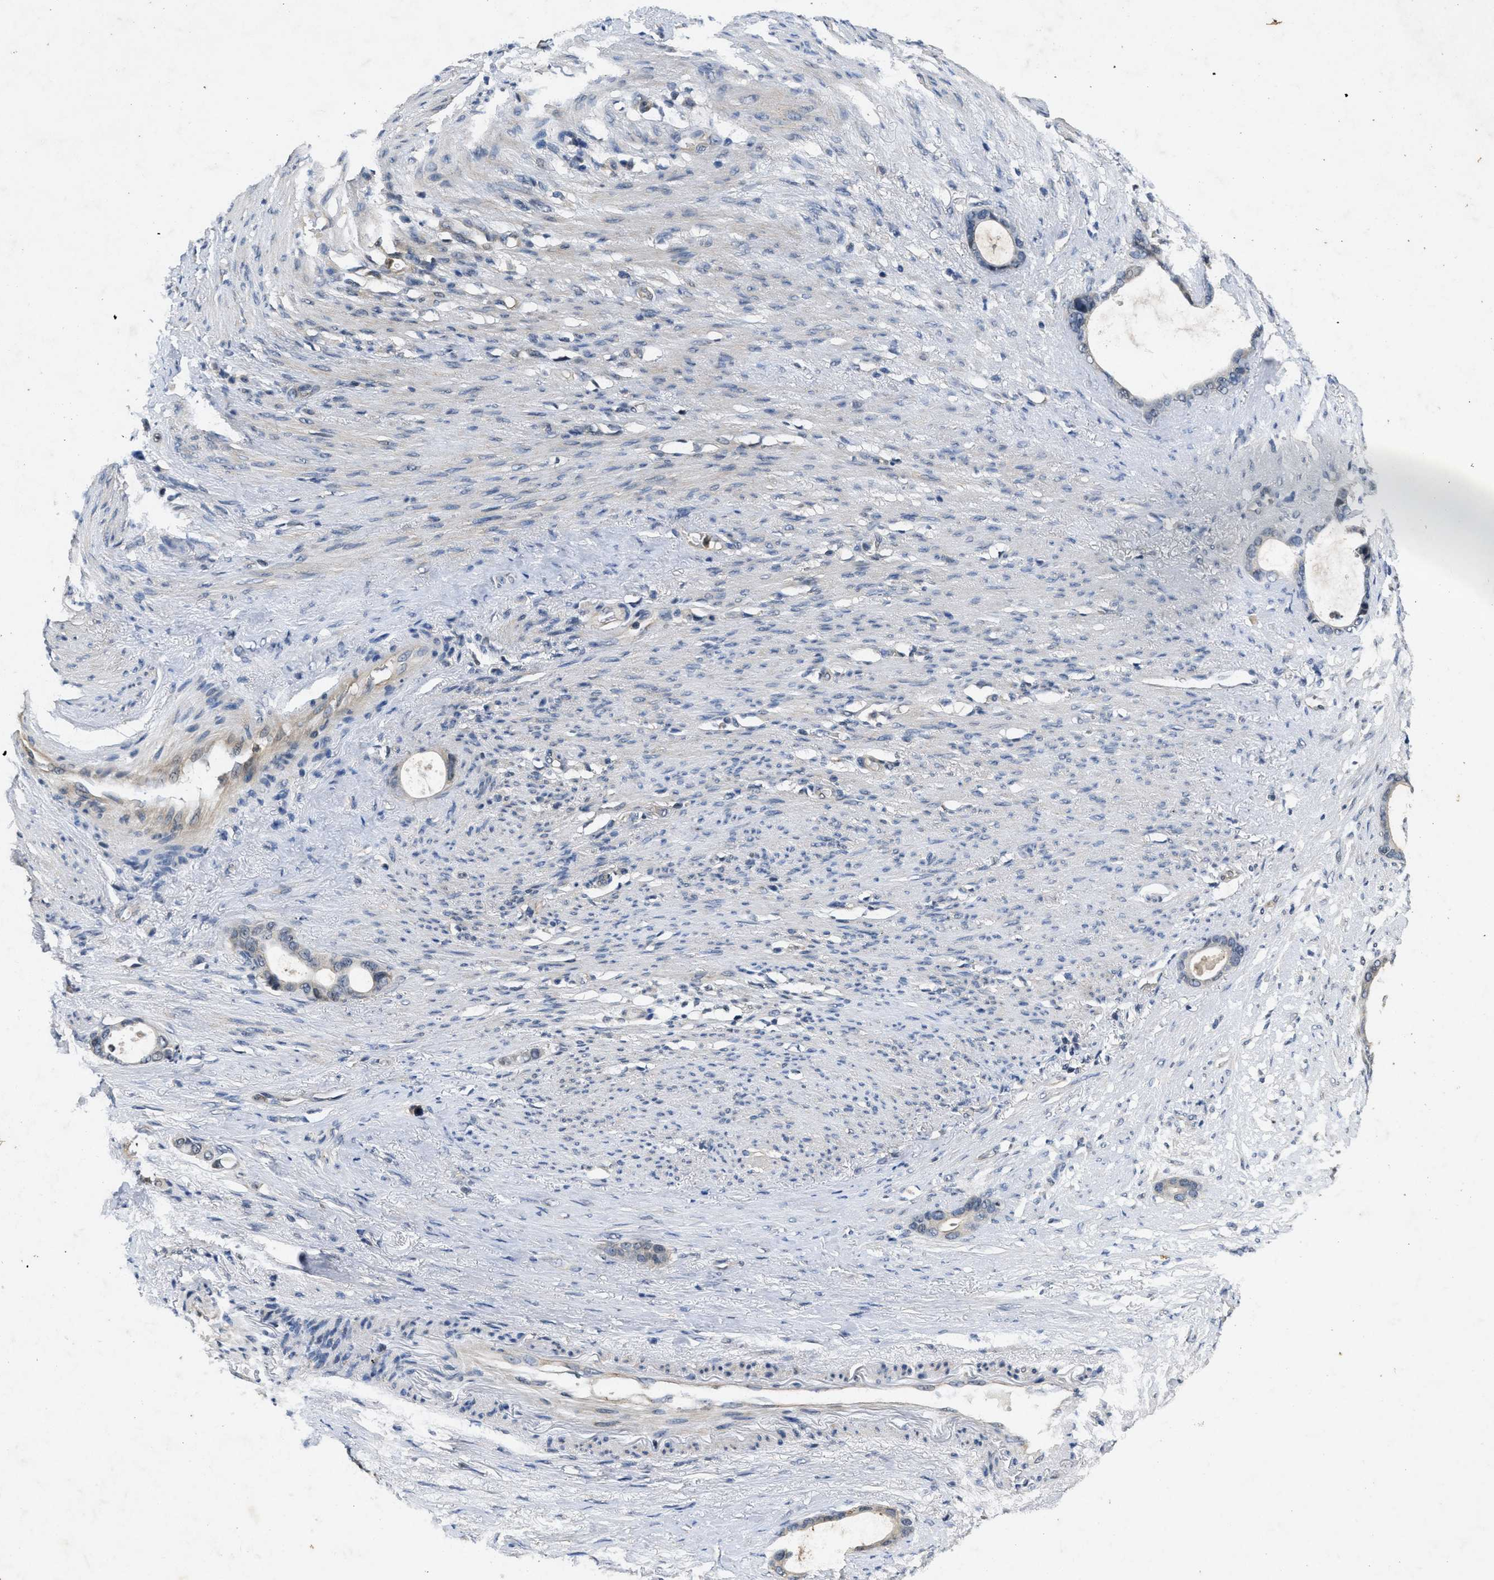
{"staining": {"intensity": "negative", "quantity": "none", "location": "none"}, "tissue": "stomach cancer", "cell_type": "Tumor cells", "image_type": "cancer", "snomed": [{"axis": "morphology", "description": "Adenocarcinoma, NOS"}, {"axis": "topography", "description": "Stomach"}], "caption": "Histopathology image shows no significant protein expression in tumor cells of stomach adenocarcinoma.", "gene": "PAPOLG", "patient": {"sex": "female", "age": 75}}